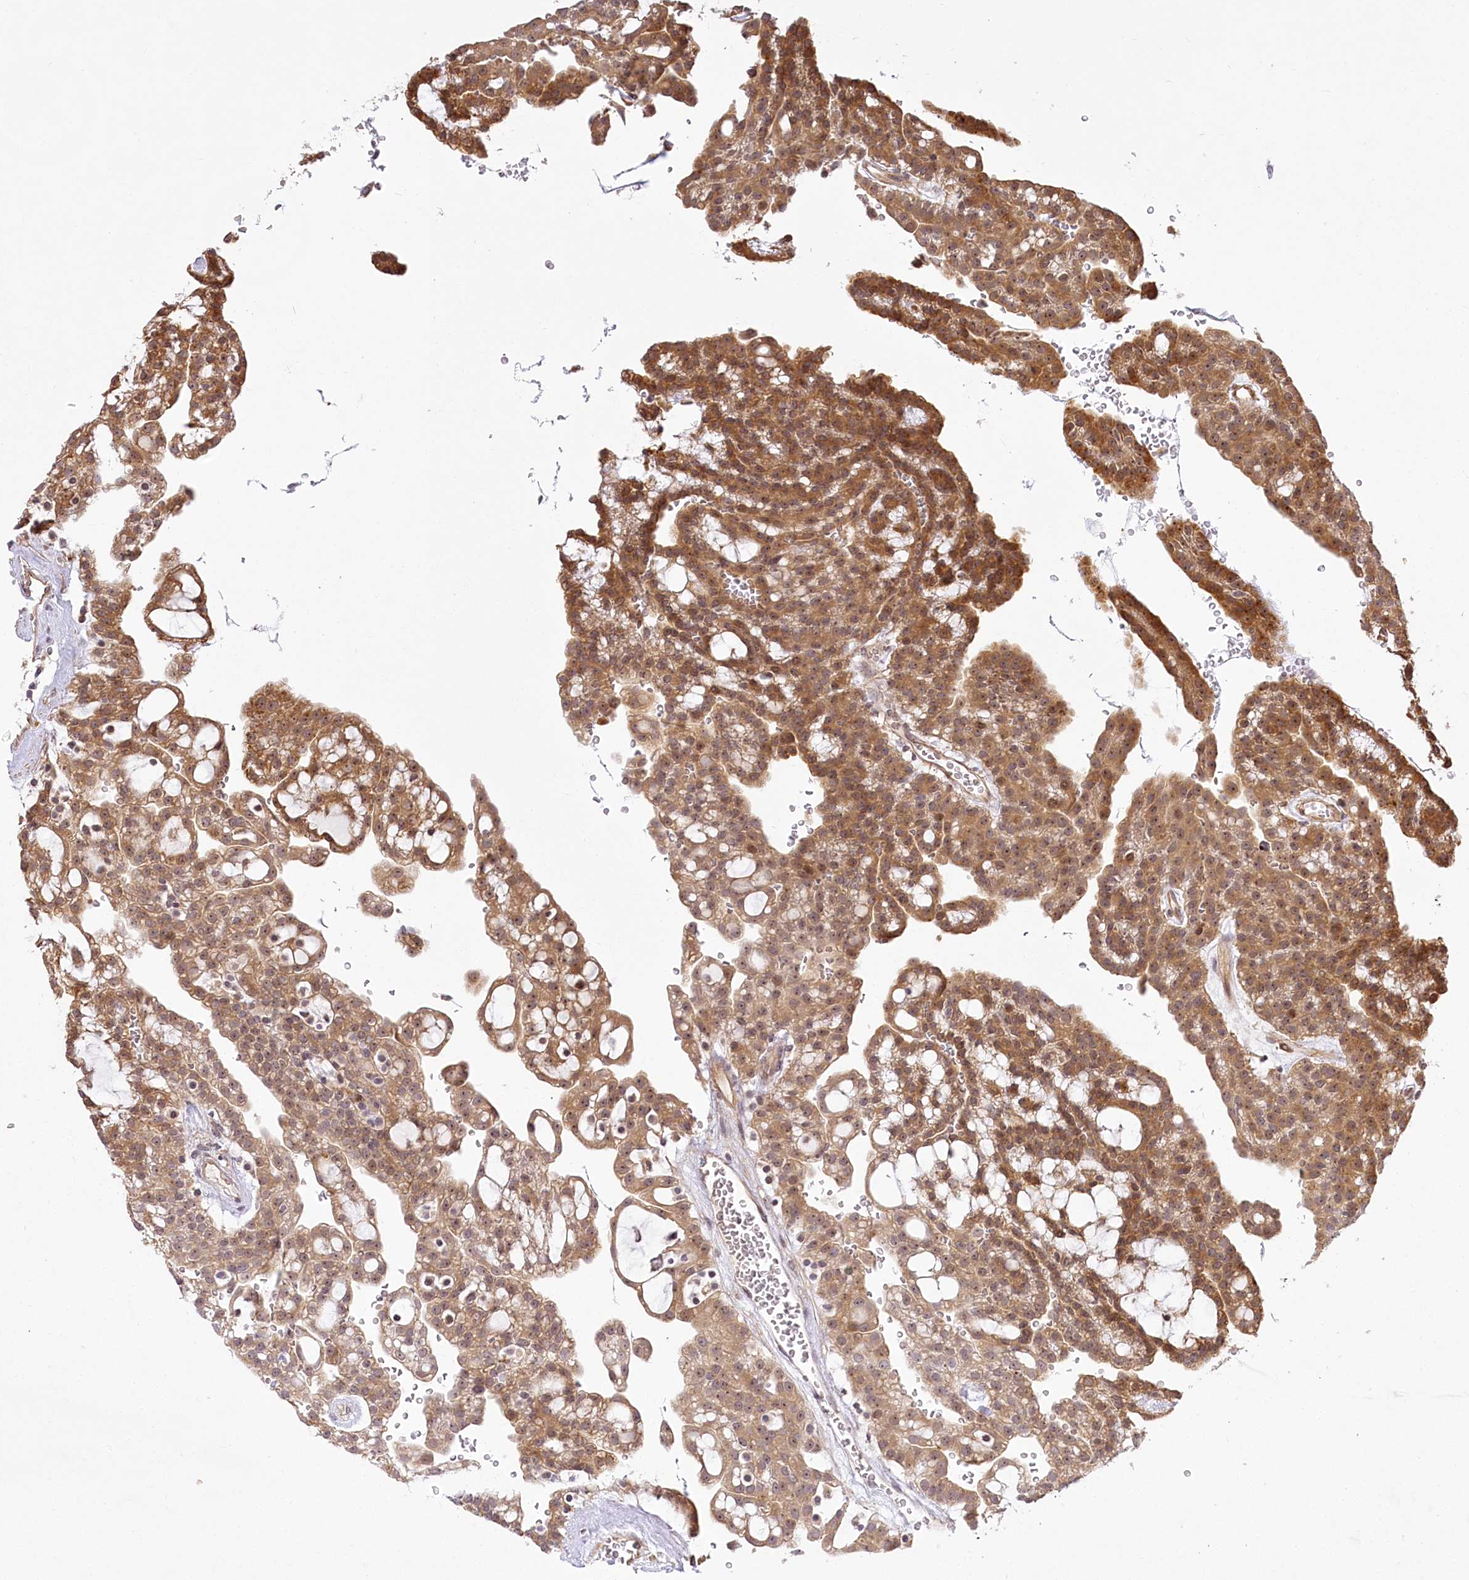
{"staining": {"intensity": "moderate", "quantity": ">75%", "location": "cytoplasmic/membranous,nuclear"}, "tissue": "renal cancer", "cell_type": "Tumor cells", "image_type": "cancer", "snomed": [{"axis": "morphology", "description": "Adenocarcinoma, NOS"}, {"axis": "topography", "description": "Kidney"}], "caption": "Adenocarcinoma (renal) stained with a brown dye displays moderate cytoplasmic/membranous and nuclear positive staining in approximately >75% of tumor cells.", "gene": "SERGEF", "patient": {"sex": "male", "age": 63}}